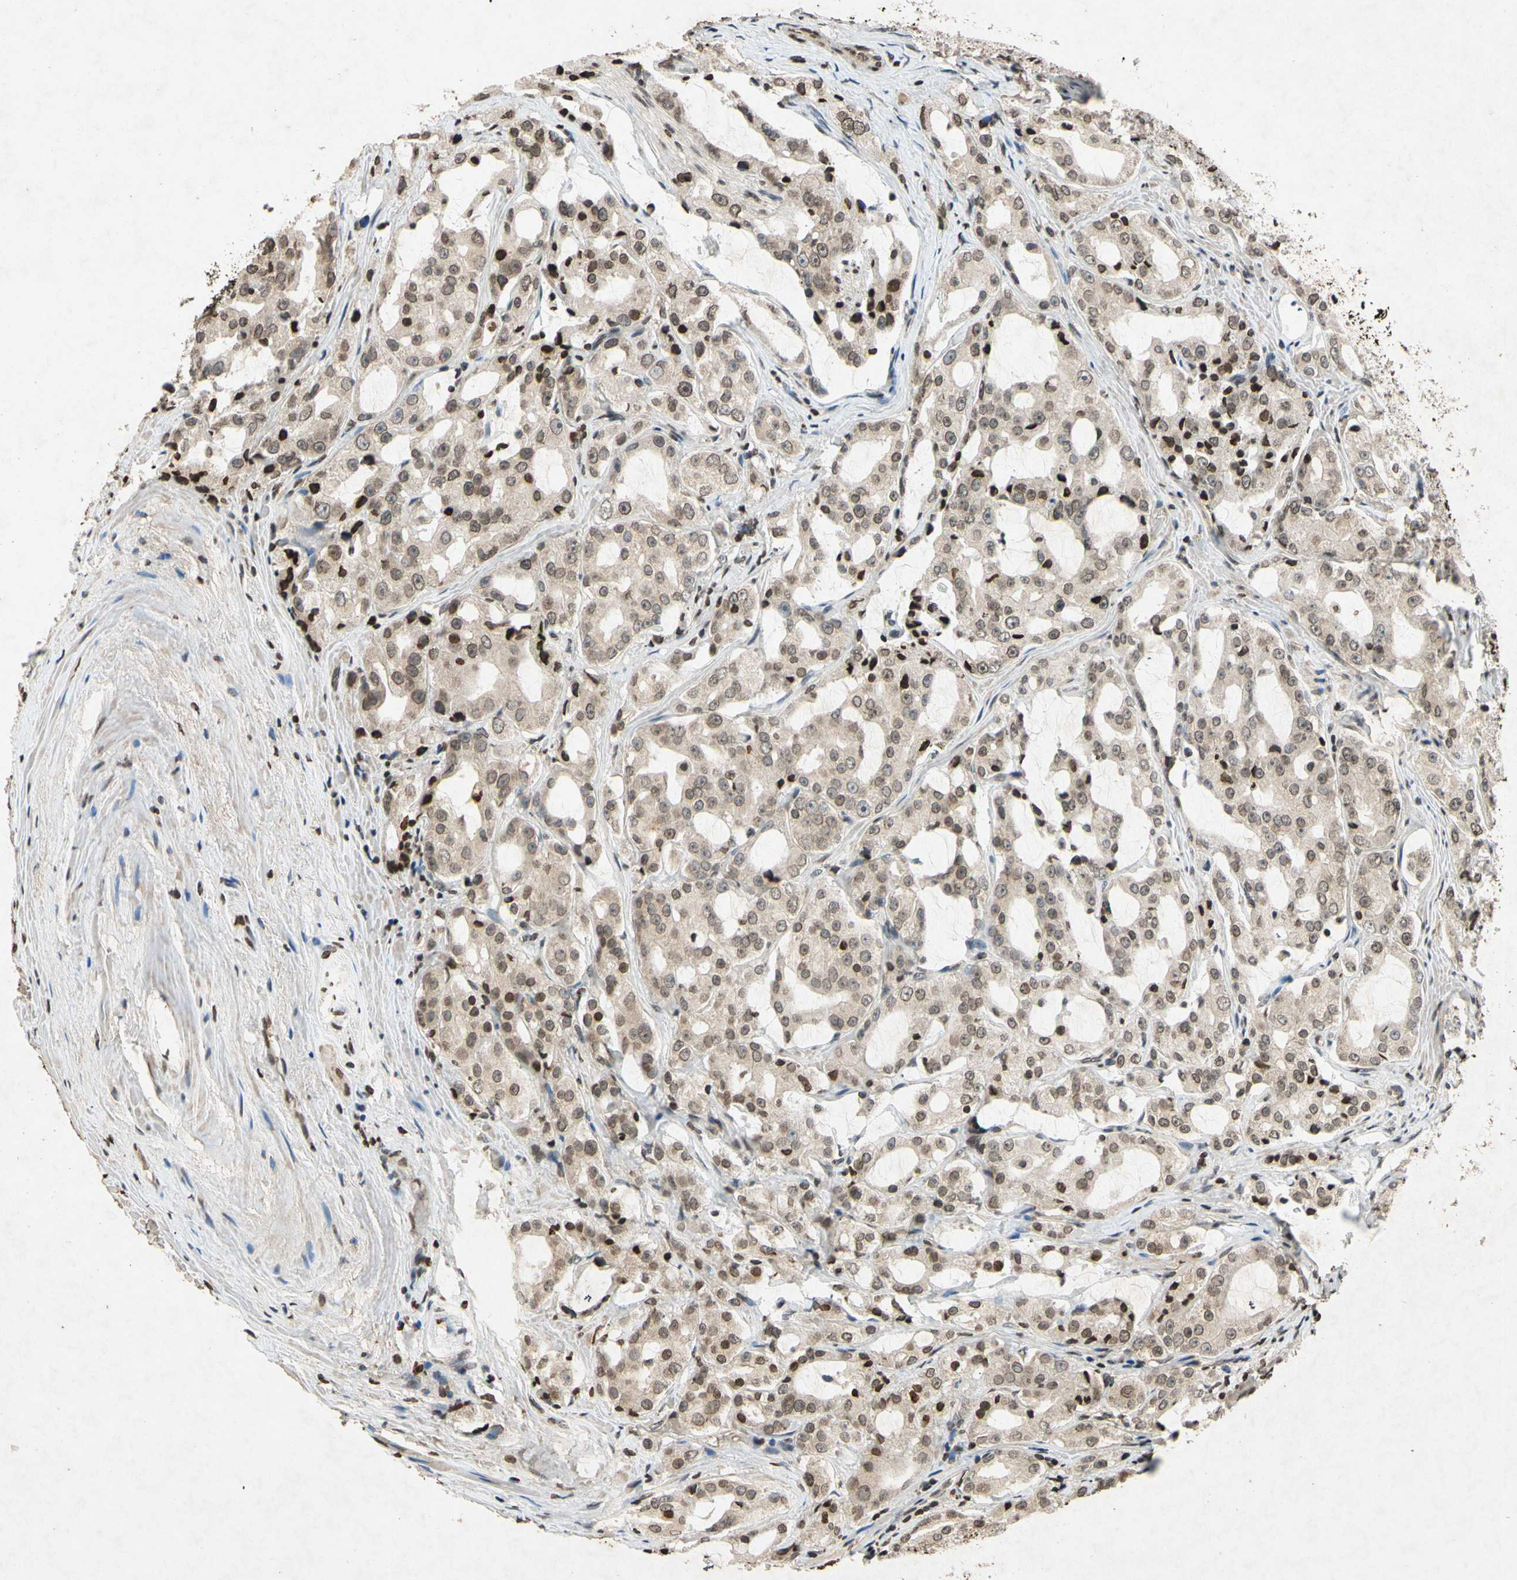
{"staining": {"intensity": "strong", "quantity": "<25%", "location": "nuclear"}, "tissue": "prostate cancer", "cell_type": "Tumor cells", "image_type": "cancer", "snomed": [{"axis": "morphology", "description": "Adenocarcinoma, High grade"}, {"axis": "topography", "description": "Prostate"}], "caption": "Immunohistochemical staining of human prostate cancer shows medium levels of strong nuclear protein expression in about <25% of tumor cells. The protein is shown in brown color, while the nuclei are stained blue.", "gene": "HOXB3", "patient": {"sex": "male", "age": 73}}